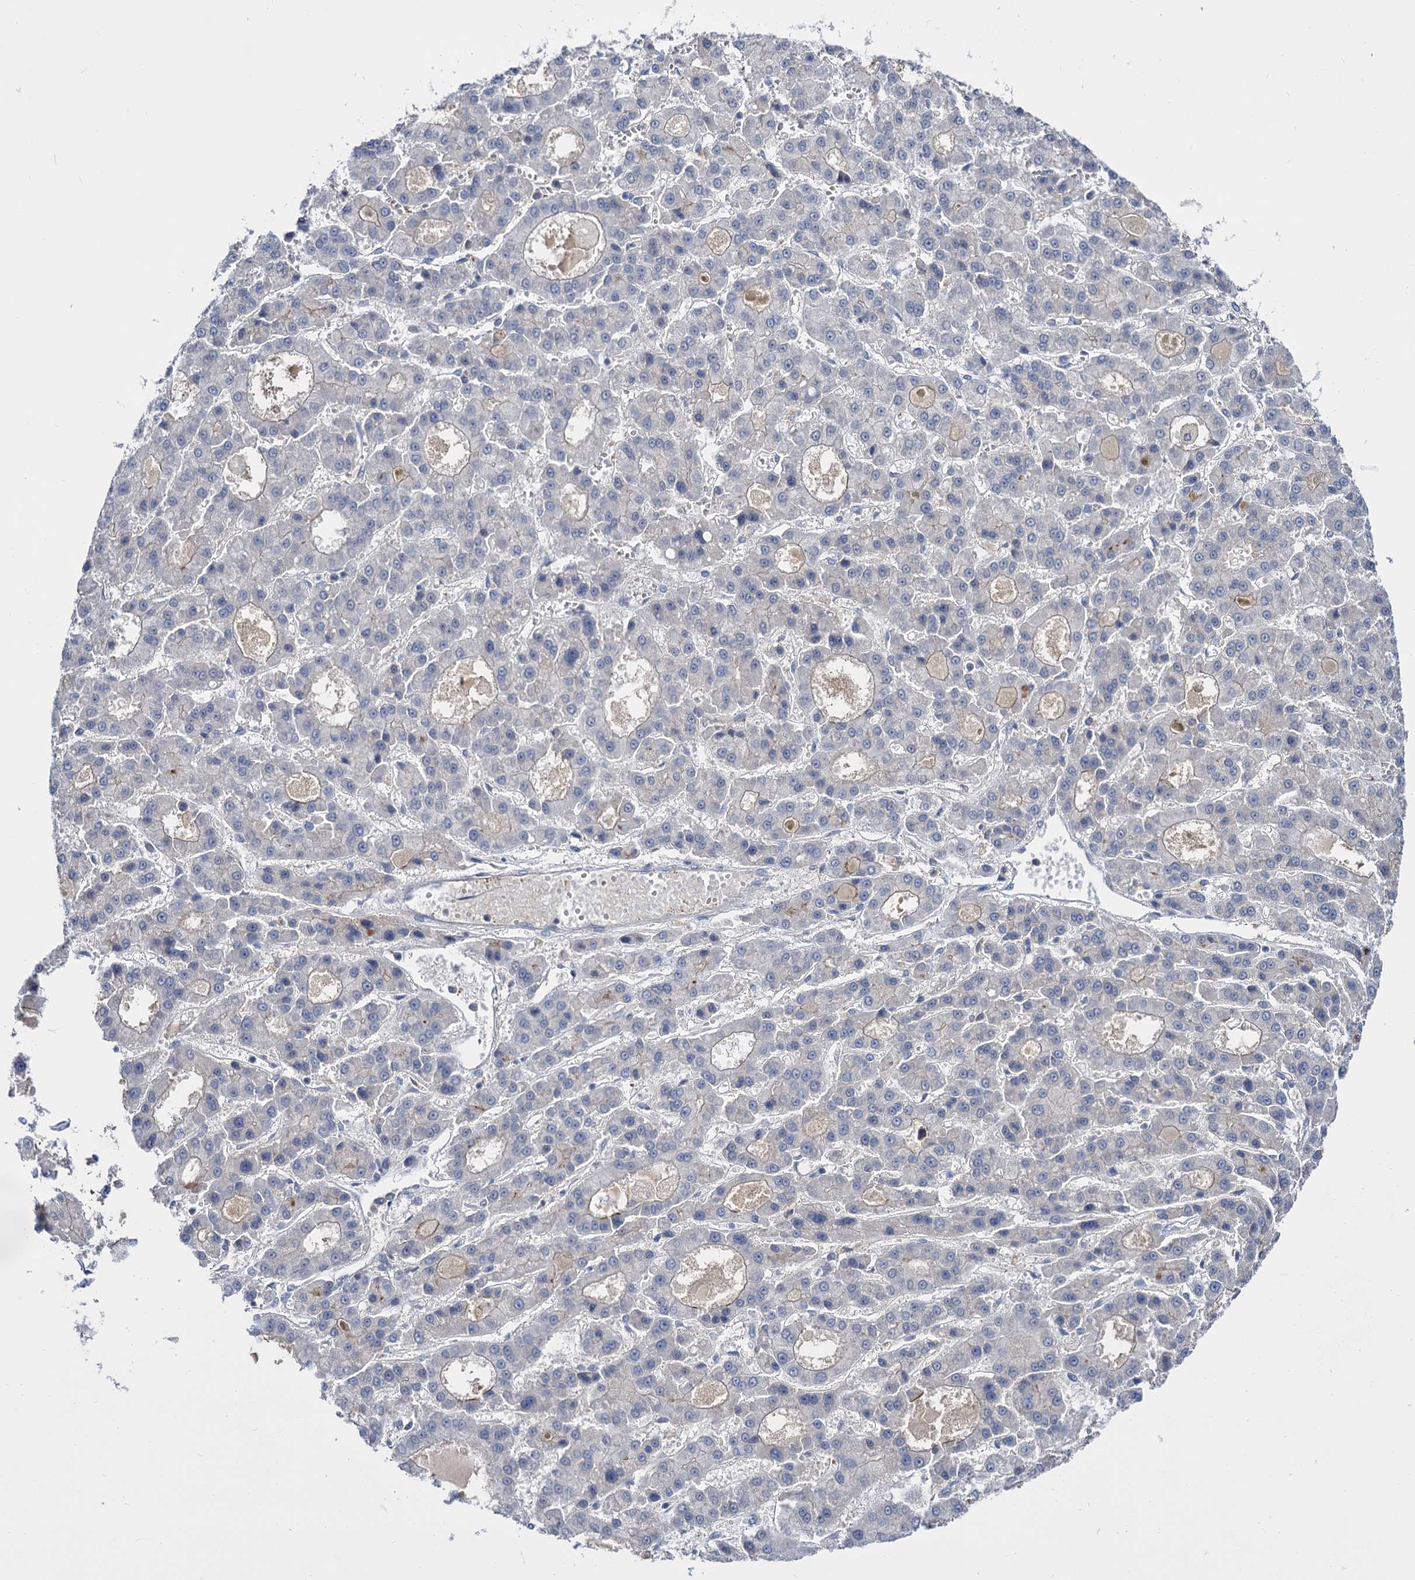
{"staining": {"intensity": "negative", "quantity": "none", "location": "none"}, "tissue": "liver cancer", "cell_type": "Tumor cells", "image_type": "cancer", "snomed": [{"axis": "morphology", "description": "Carcinoma, Hepatocellular, NOS"}, {"axis": "topography", "description": "Liver"}], "caption": "High magnification brightfield microscopy of liver cancer stained with DAB (brown) and counterstained with hematoxylin (blue): tumor cells show no significant staining.", "gene": "NEK10", "patient": {"sex": "male", "age": 70}}